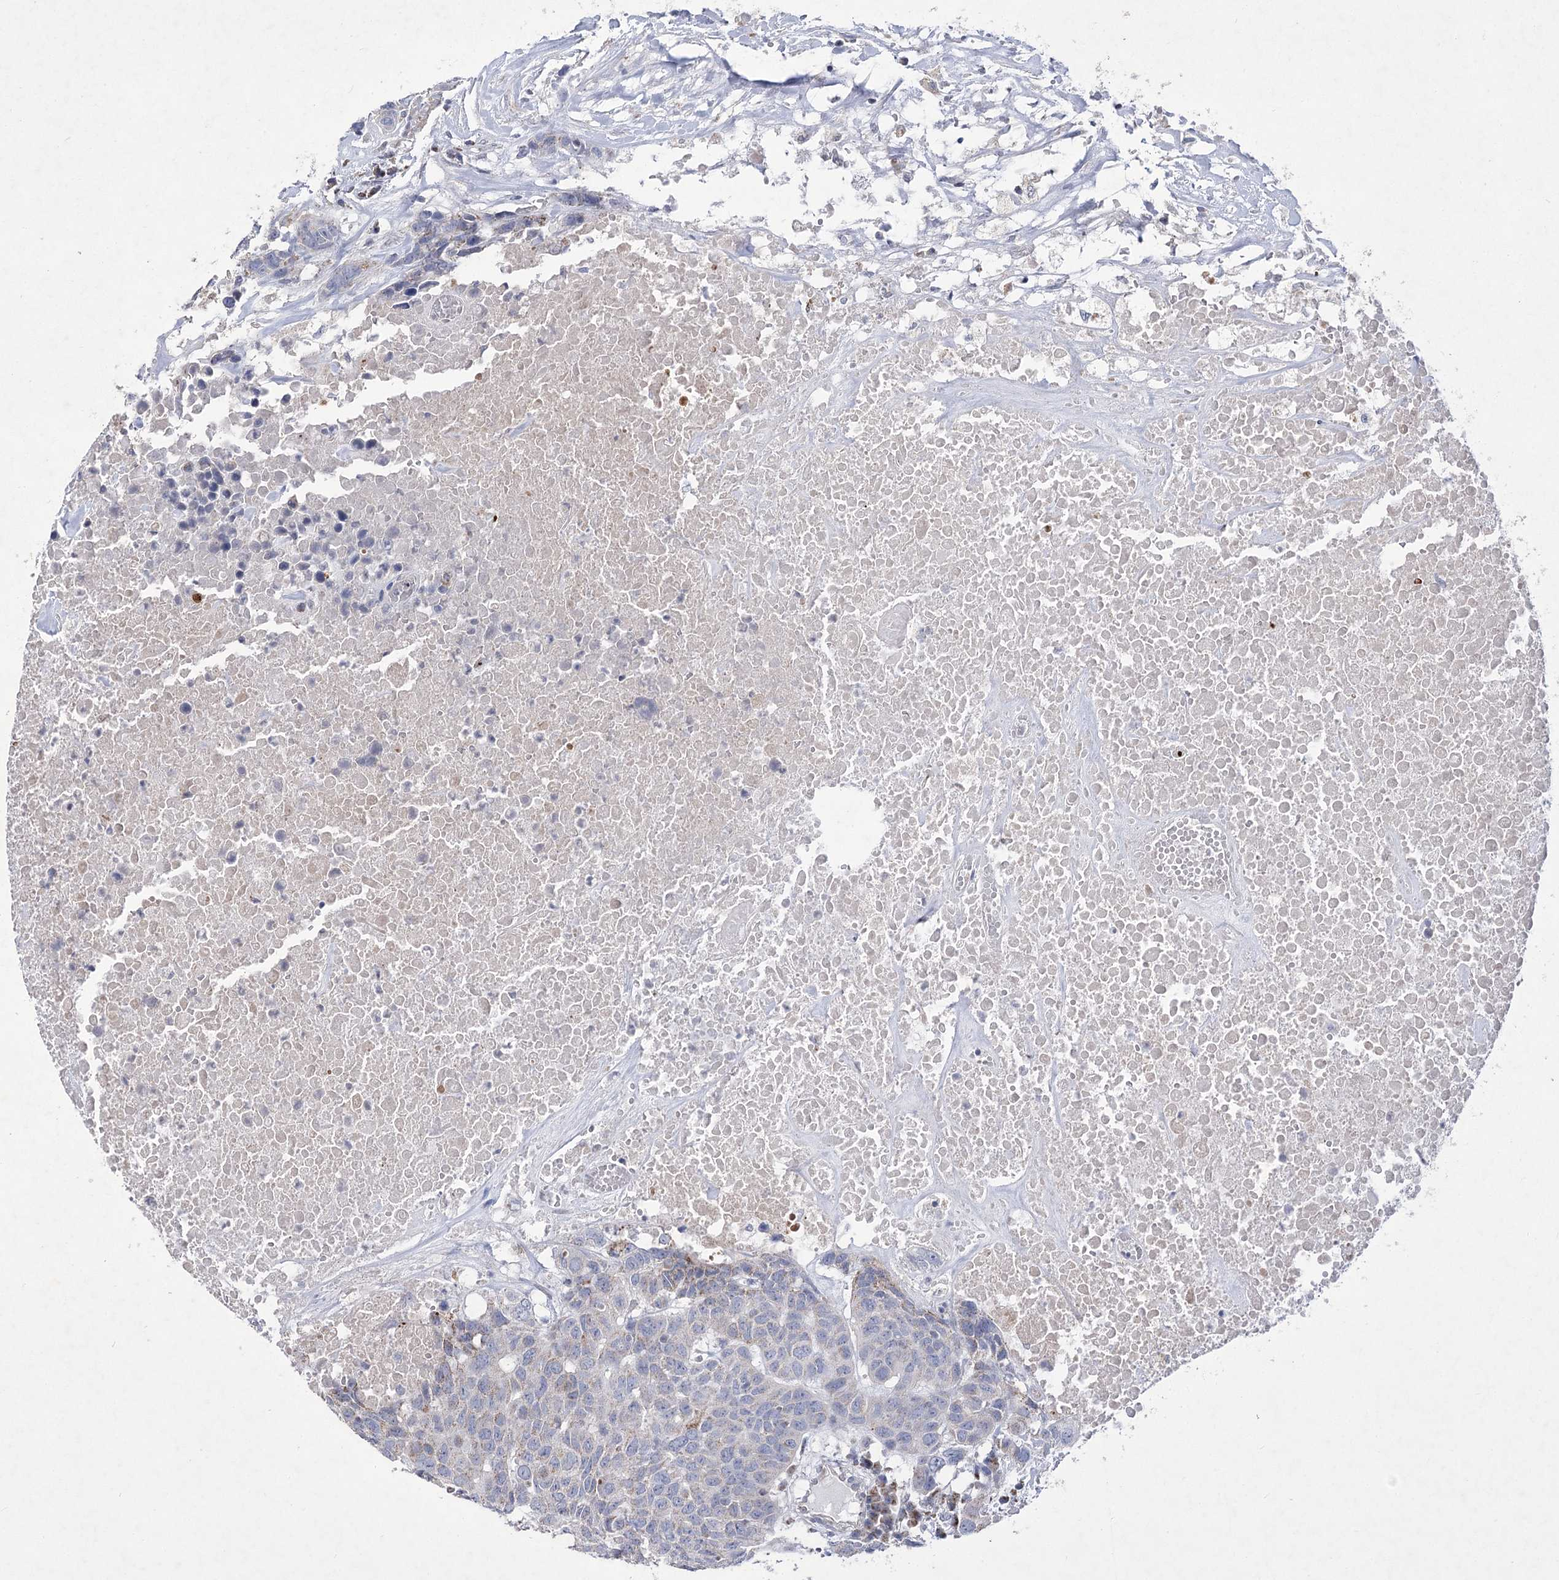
{"staining": {"intensity": "weak", "quantity": "<25%", "location": "cytoplasmic/membranous"}, "tissue": "head and neck cancer", "cell_type": "Tumor cells", "image_type": "cancer", "snomed": [{"axis": "morphology", "description": "Squamous cell carcinoma, NOS"}, {"axis": "topography", "description": "Head-Neck"}], "caption": "The micrograph reveals no significant positivity in tumor cells of head and neck squamous cell carcinoma.", "gene": "PDHB", "patient": {"sex": "male", "age": 66}}